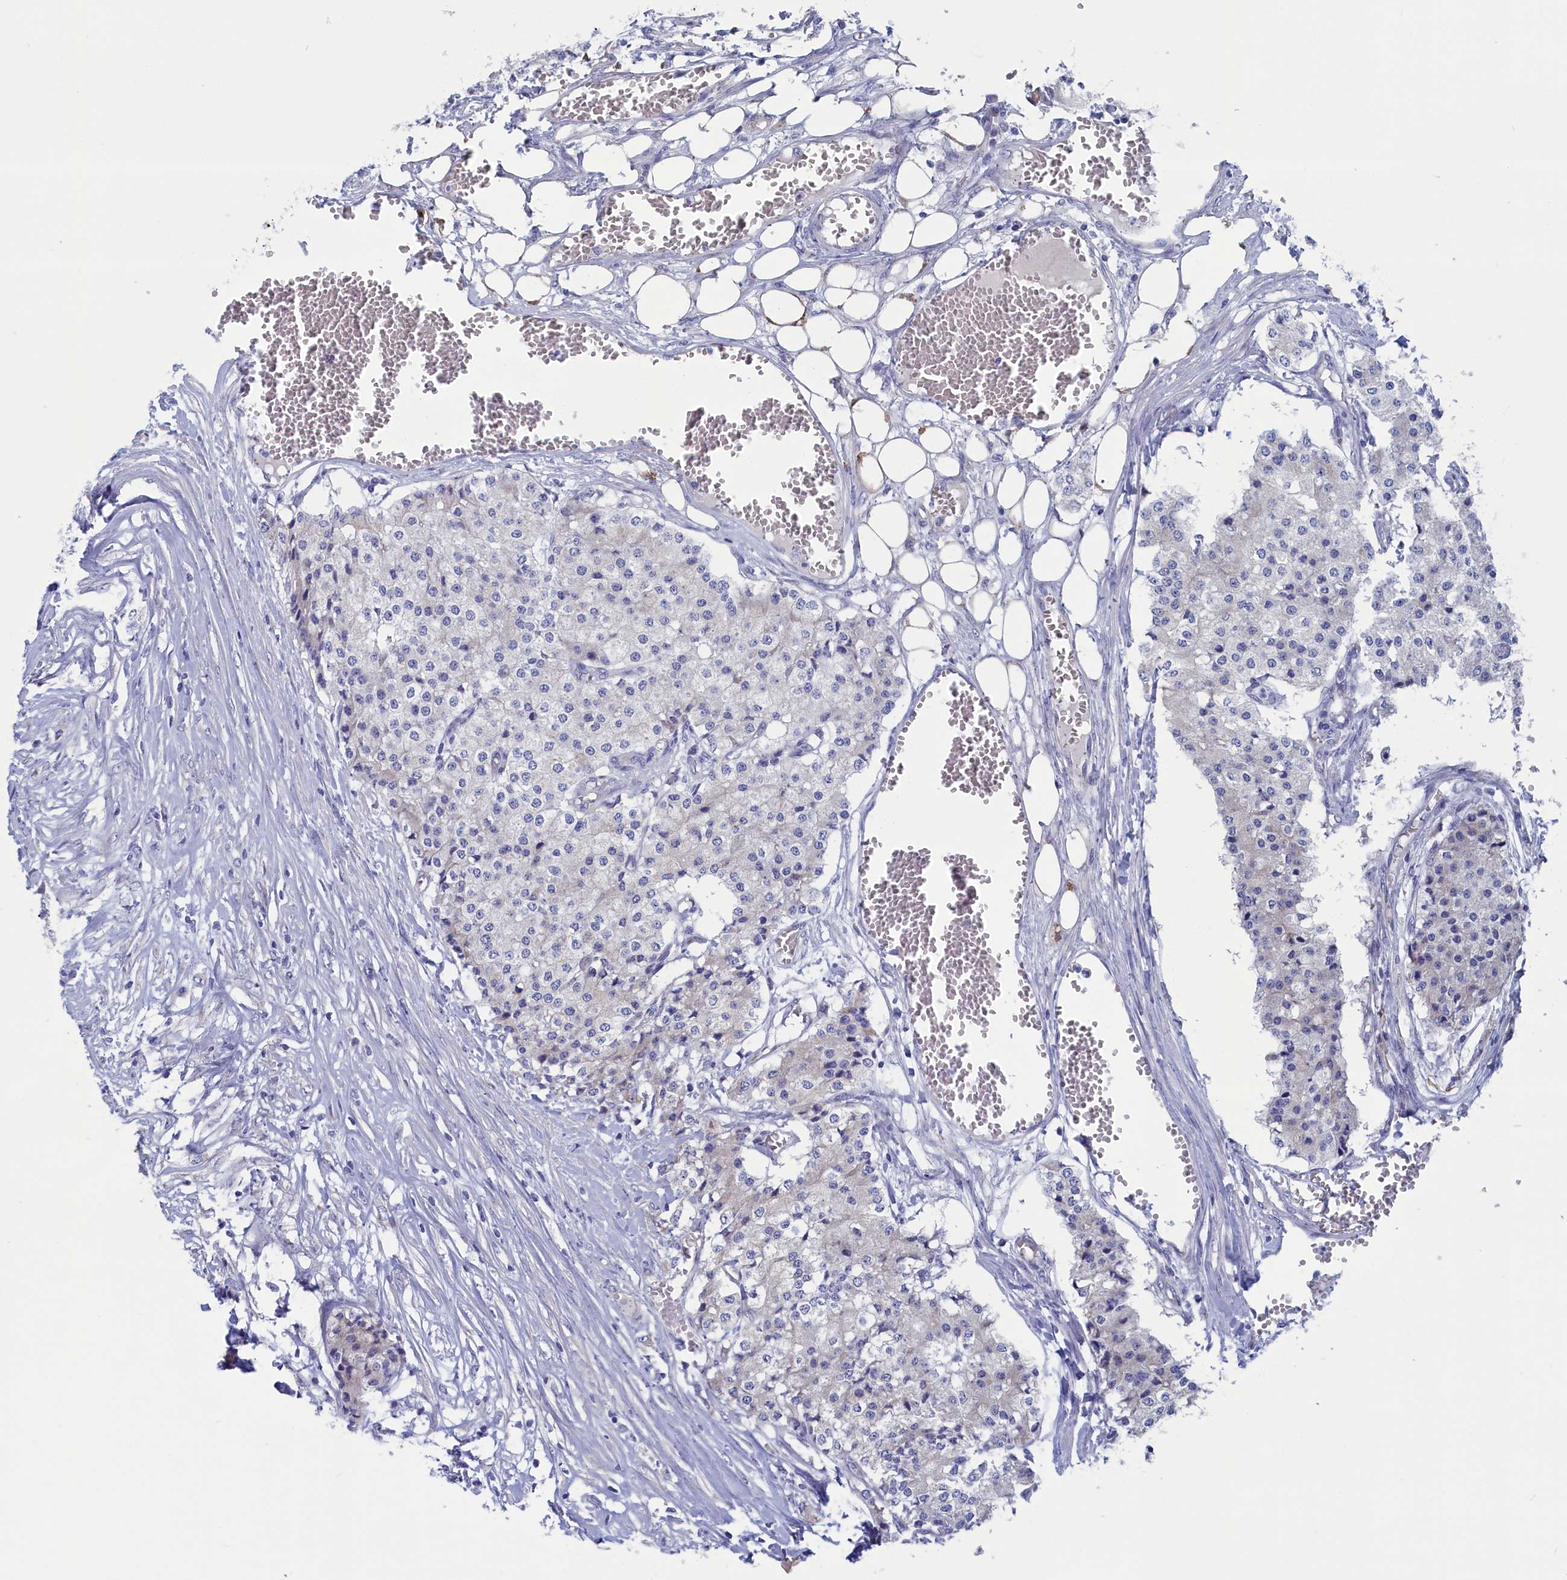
{"staining": {"intensity": "negative", "quantity": "none", "location": "none"}, "tissue": "carcinoid", "cell_type": "Tumor cells", "image_type": "cancer", "snomed": [{"axis": "morphology", "description": "Carcinoid, malignant, NOS"}, {"axis": "topography", "description": "Colon"}], "caption": "Tumor cells are negative for brown protein staining in malignant carcinoid.", "gene": "NIBAN3", "patient": {"sex": "female", "age": 52}}